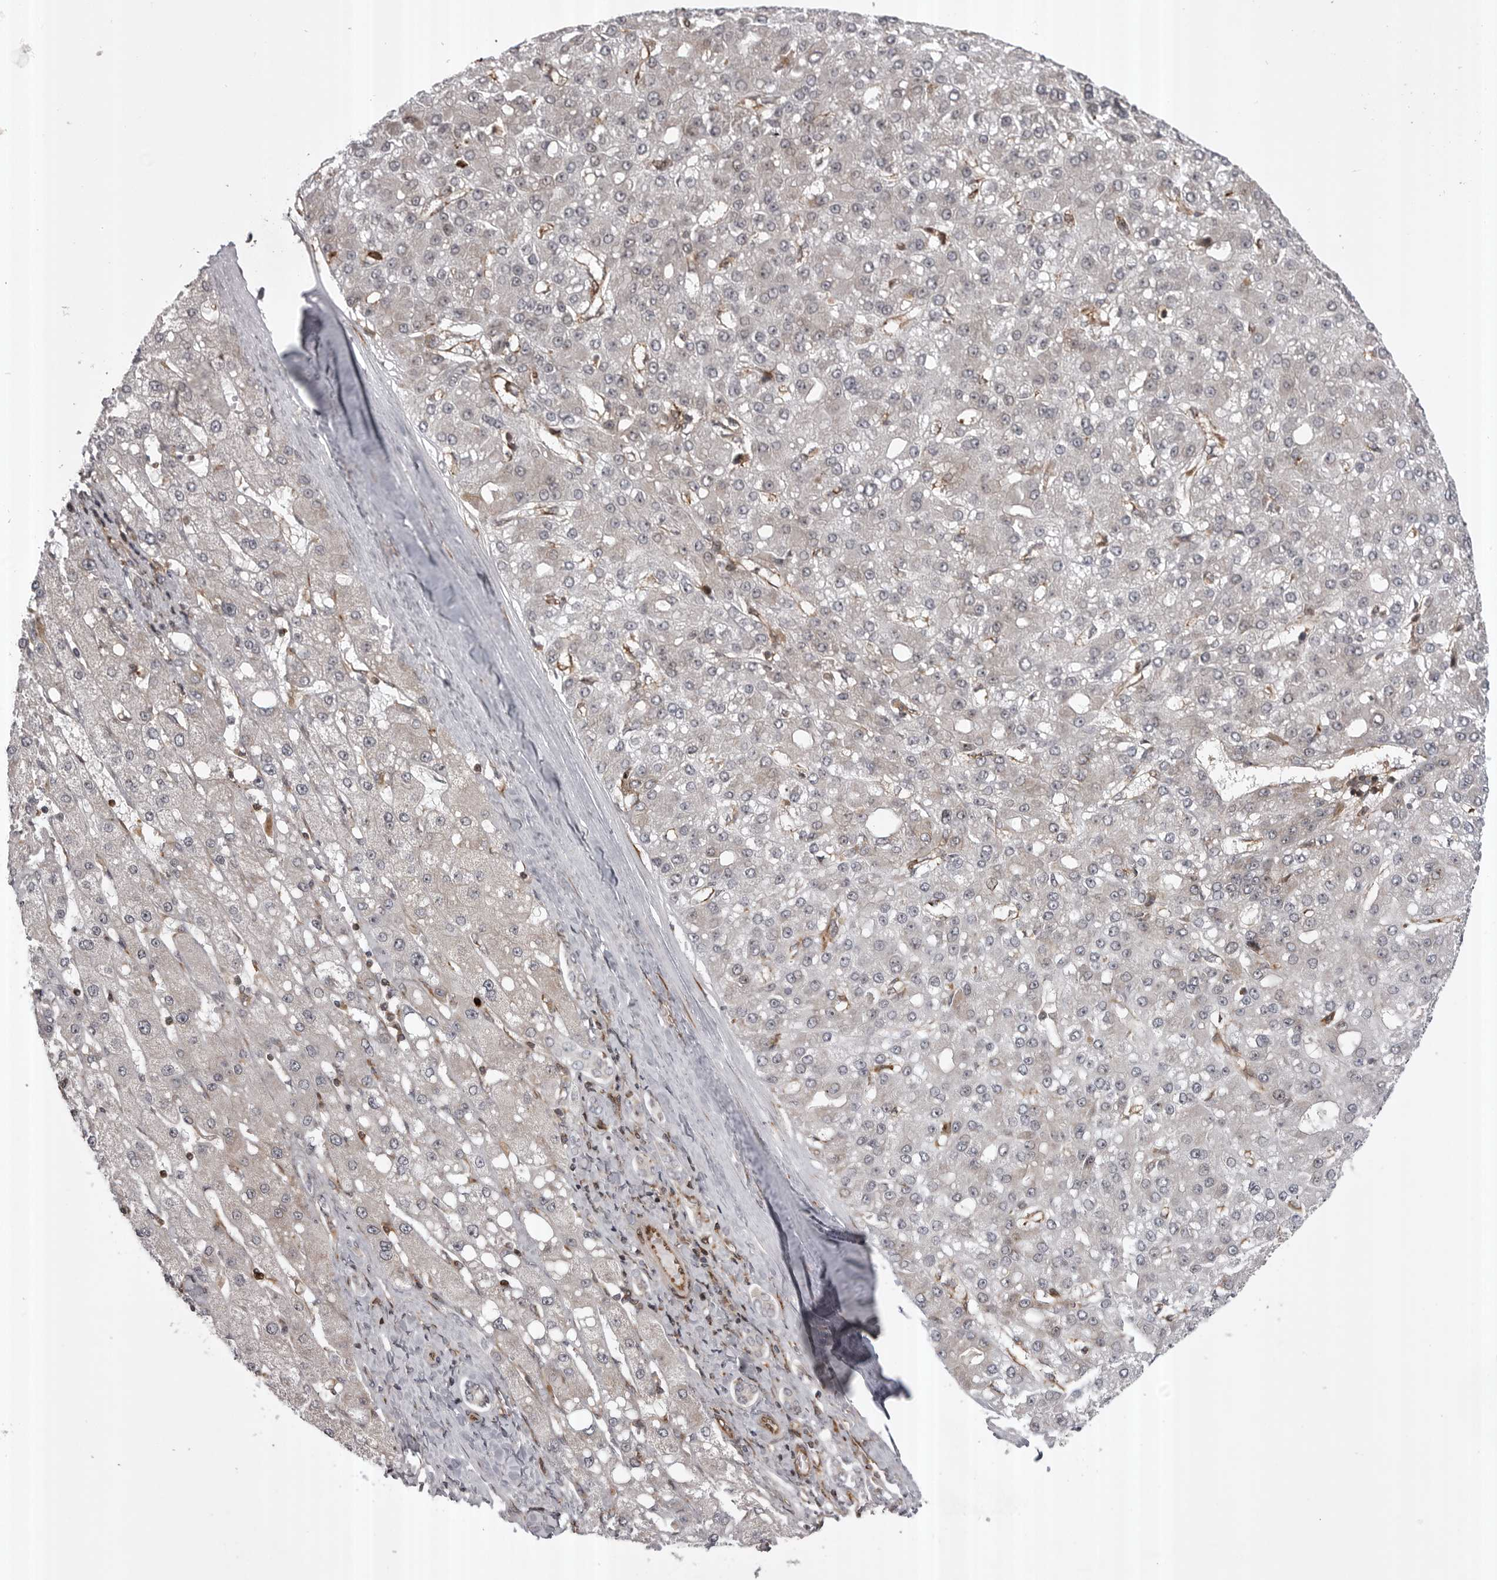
{"staining": {"intensity": "negative", "quantity": "none", "location": "none"}, "tissue": "liver cancer", "cell_type": "Tumor cells", "image_type": "cancer", "snomed": [{"axis": "morphology", "description": "Carcinoma, Hepatocellular, NOS"}, {"axis": "topography", "description": "Liver"}], "caption": "This is an immunohistochemistry (IHC) micrograph of human liver cancer (hepatocellular carcinoma). There is no expression in tumor cells.", "gene": "ABL1", "patient": {"sex": "male", "age": 67}}